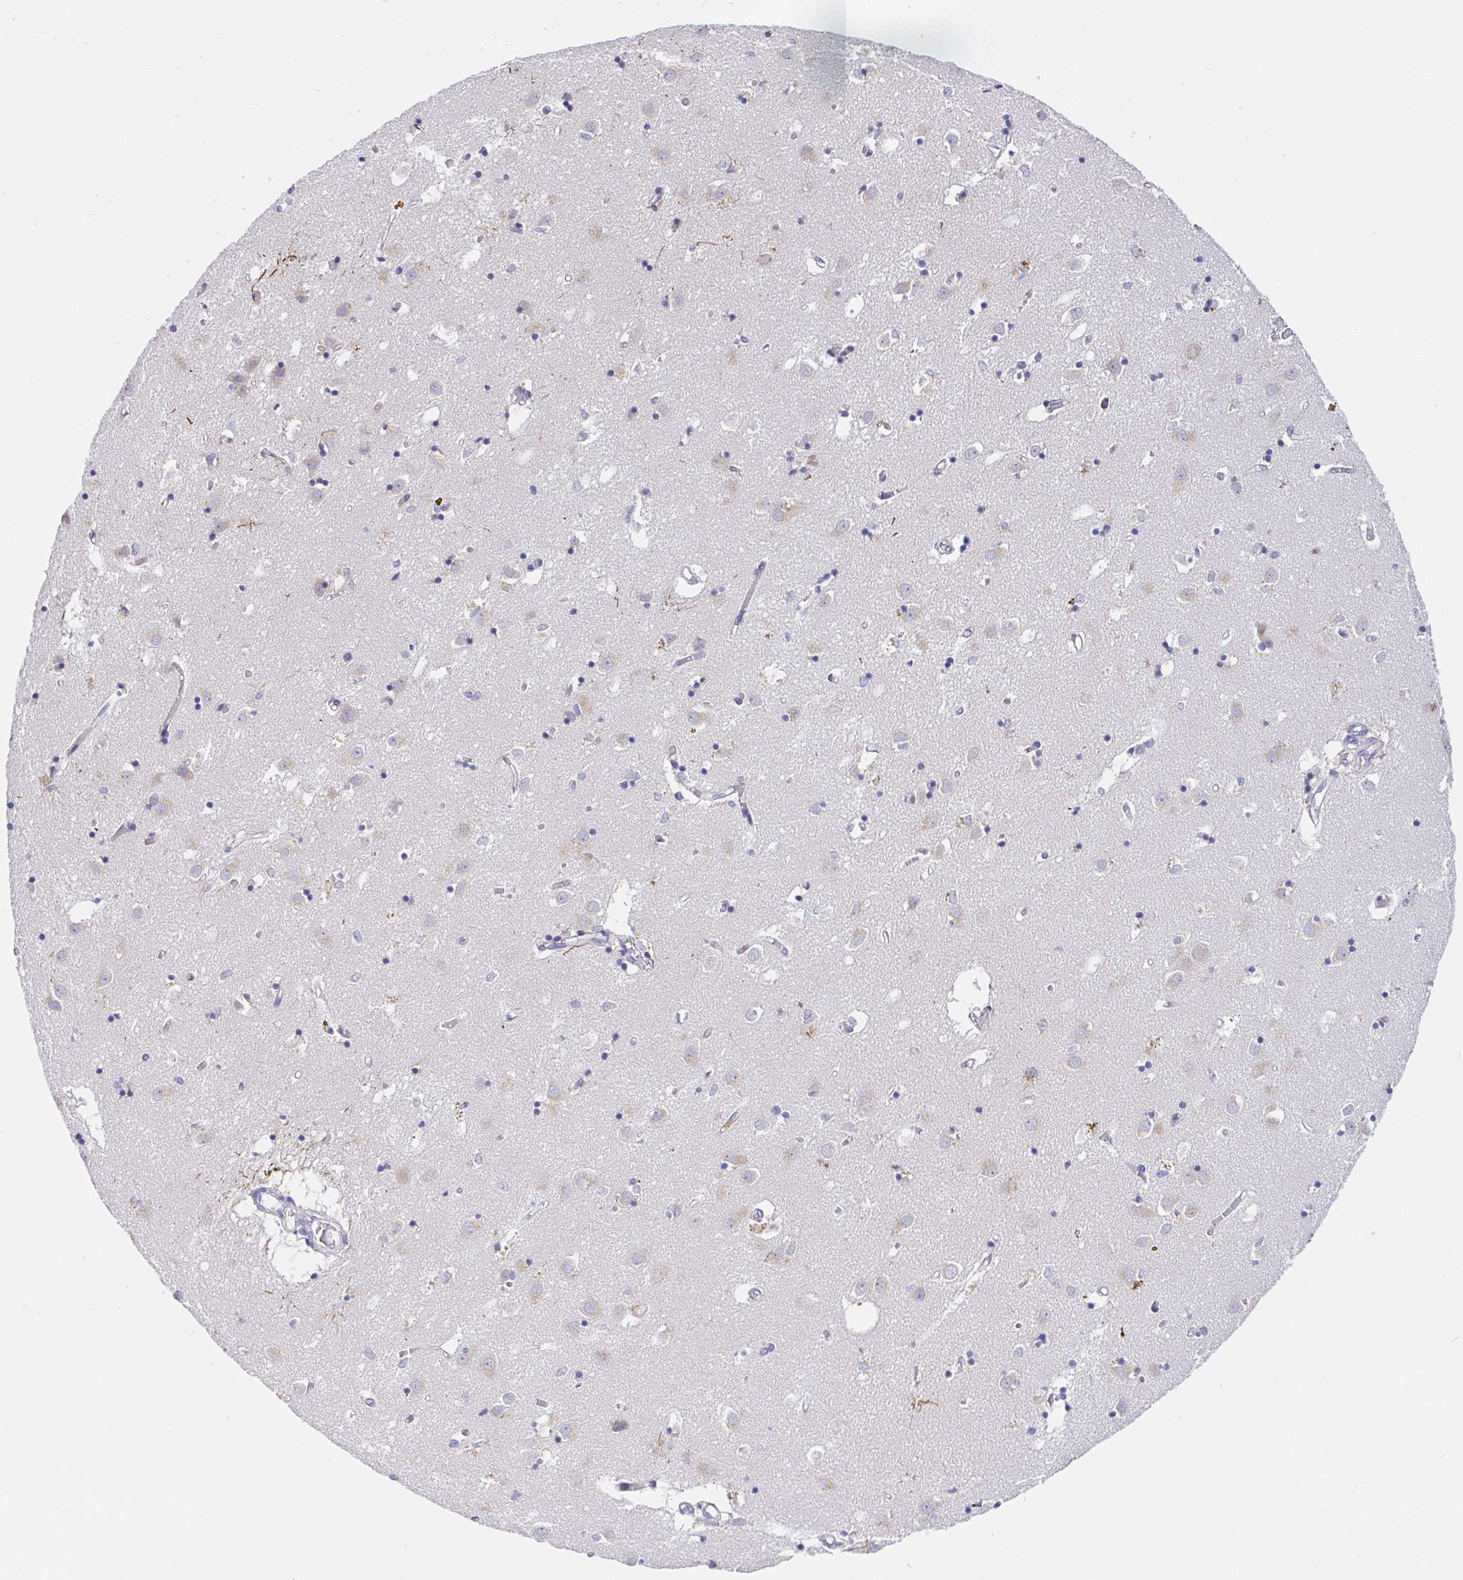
{"staining": {"intensity": "negative", "quantity": "none", "location": "none"}, "tissue": "caudate", "cell_type": "Glial cells", "image_type": "normal", "snomed": [{"axis": "morphology", "description": "Normal tissue, NOS"}, {"axis": "topography", "description": "Lateral ventricle wall"}], "caption": "Immunohistochemical staining of benign human caudate displays no significant expression in glial cells. (DAB immunohistochemistry with hematoxylin counter stain).", "gene": "GOLGA1", "patient": {"sex": "male", "age": 70}}